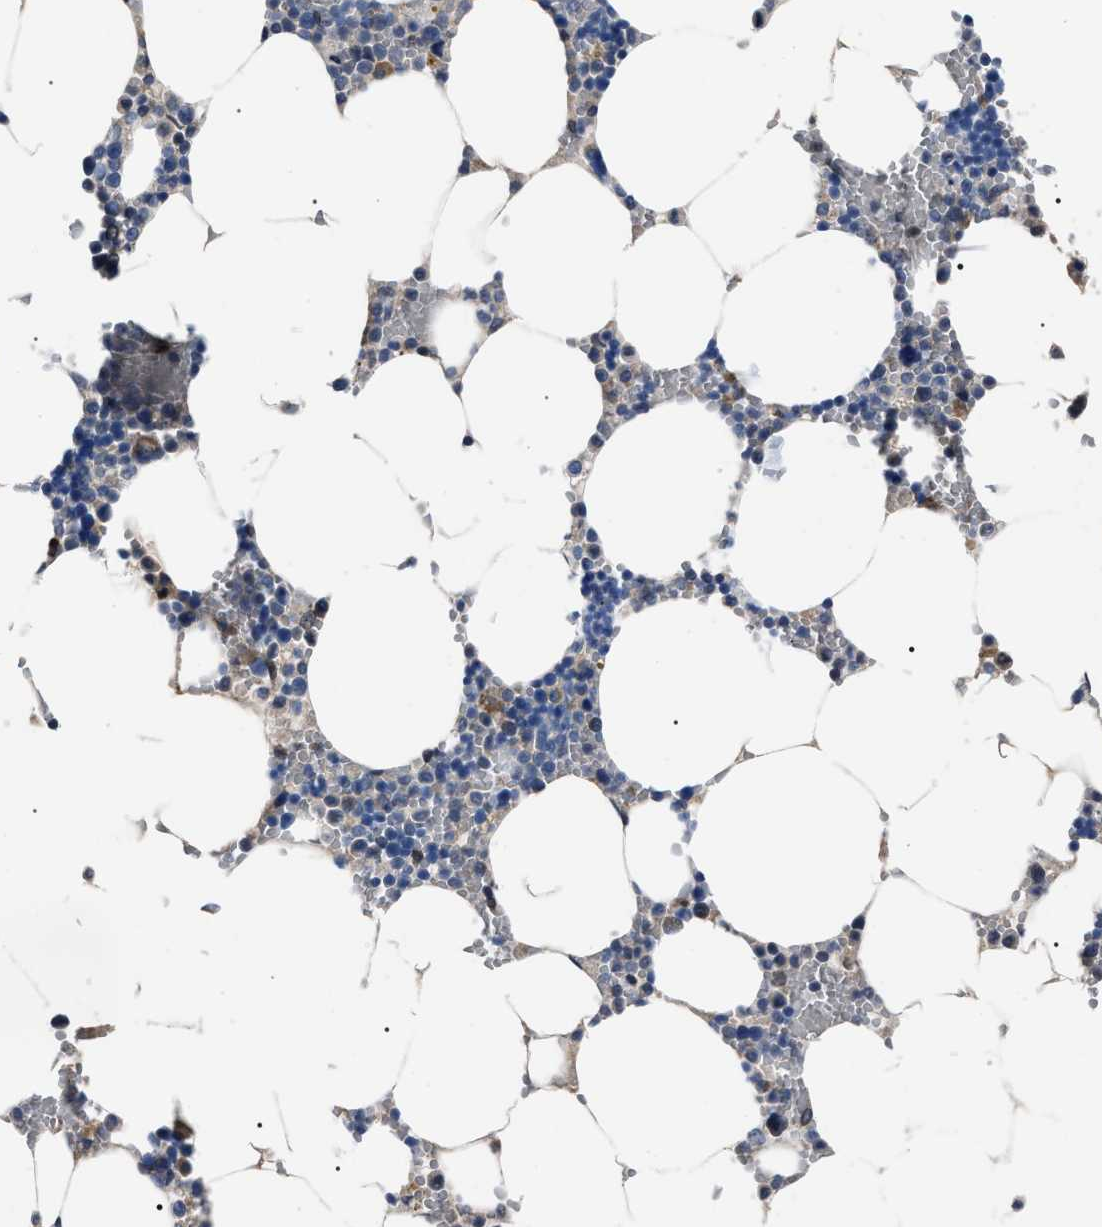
{"staining": {"intensity": "moderate", "quantity": "<25%", "location": "cytoplasmic/membranous"}, "tissue": "bone marrow", "cell_type": "Hematopoietic cells", "image_type": "normal", "snomed": [{"axis": "morphology", "description": "Normal tissue, NOS"}, {"axis": "topography", "description": "Bone marrow"}], "caption": "About <25% of hematopoietic cells in benign human bone marrow reveal moderate cytoplasmic/membranous protein positivity as visualized by brown immunohistochemical staining.", "gene": "LRRC14", "patient": {"sex": "male", "age": 70}}